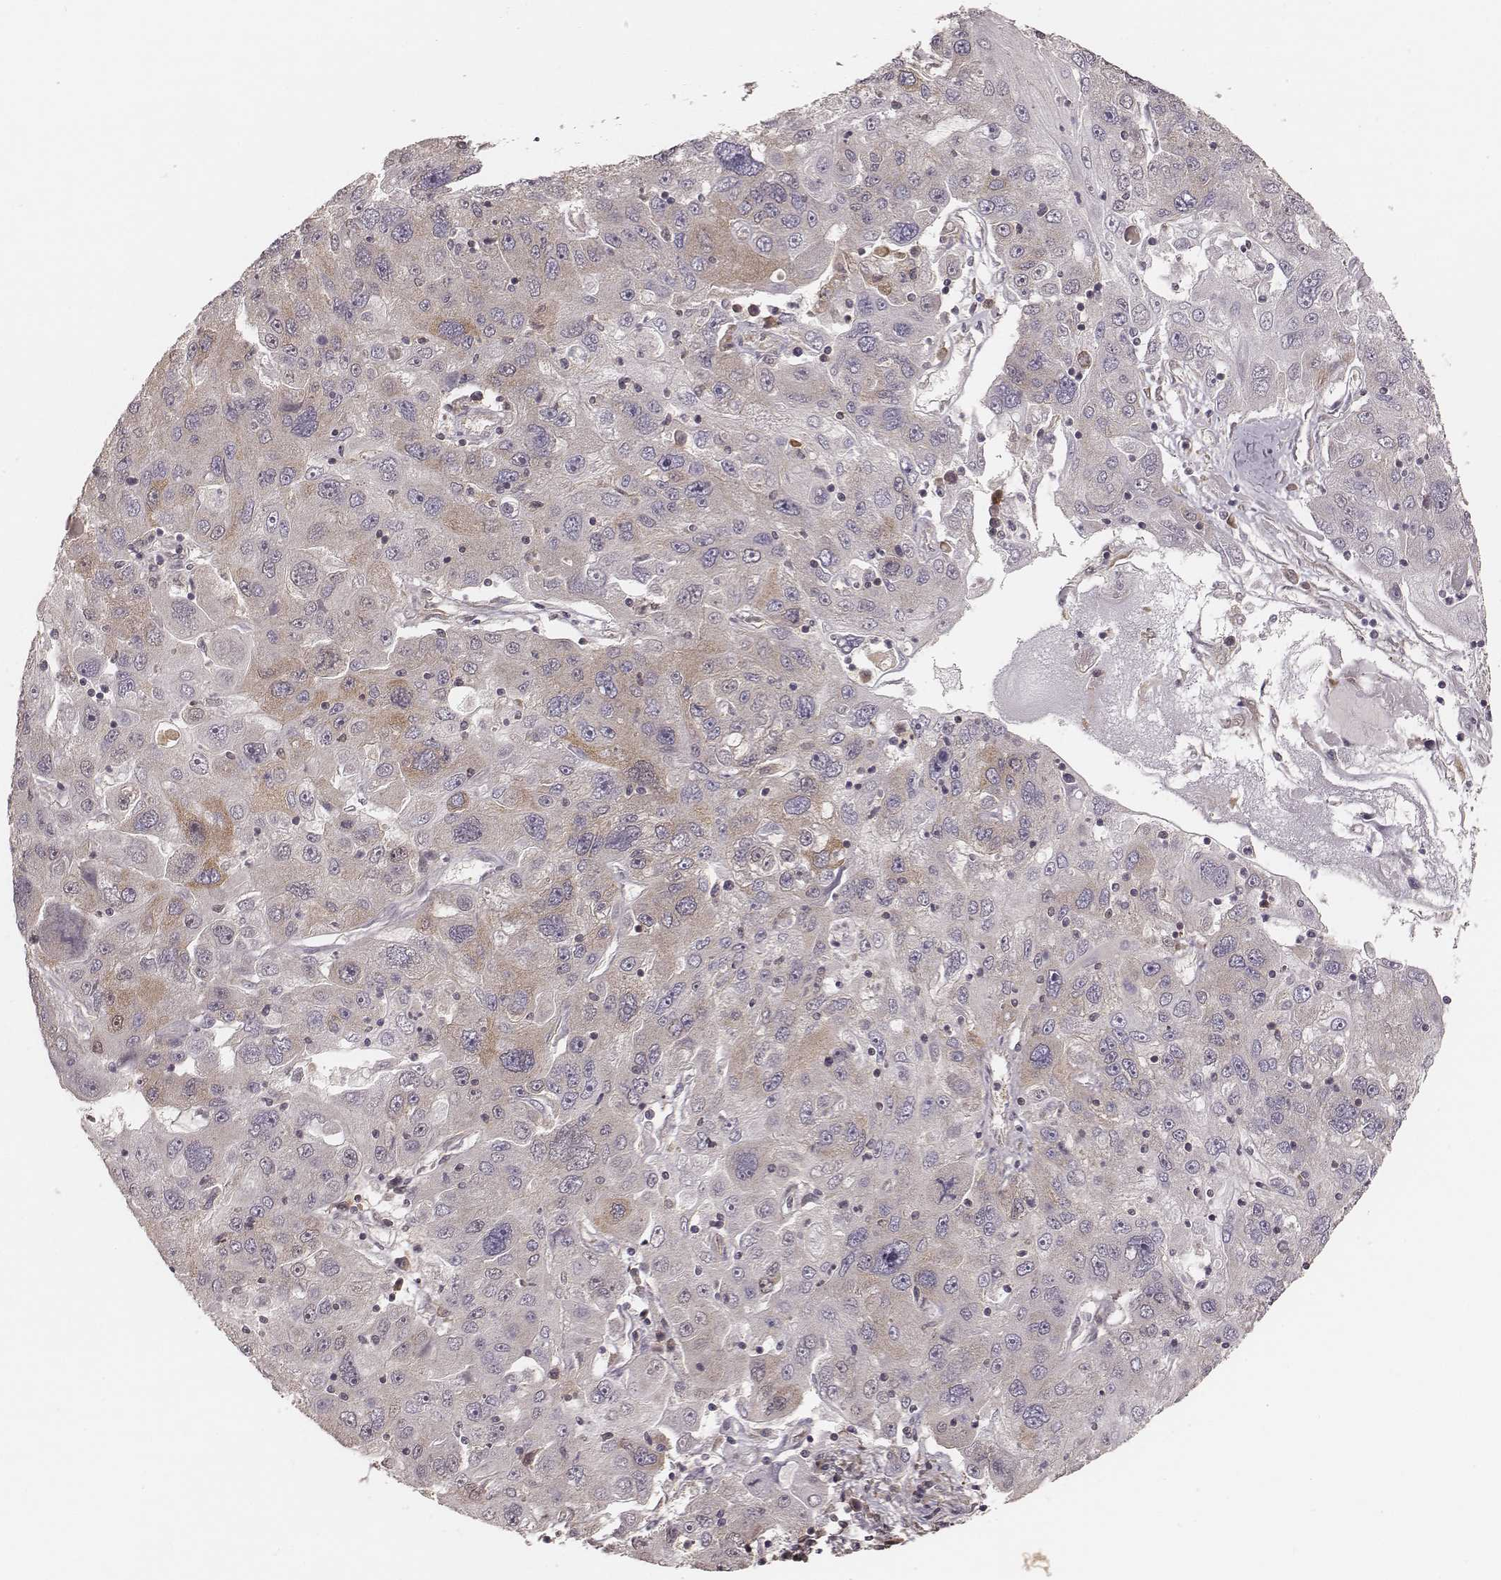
{"staining": {"intensity": "weak", "quantity": "<25%", "location": "cytoplasmic/membranous"}, "tissue": "stomach cancer", "cell_type": "Tumor cells", "image_type": "cancer", "snomed": [{"axis": "morphology", "description": "Adenocarcinoma, NOS"}, {"axis": "topography", "description": "Stomach"}], "caption": "Micrograph shows no significant protein staining in tumor cells of stomach adenocarcinoma. The staining is performed using DAB brown chromogen with nuclei counter-stained in using hematoxylin.", "gene": "CARS1", "patient": {"sex": "male", "age": 56}}